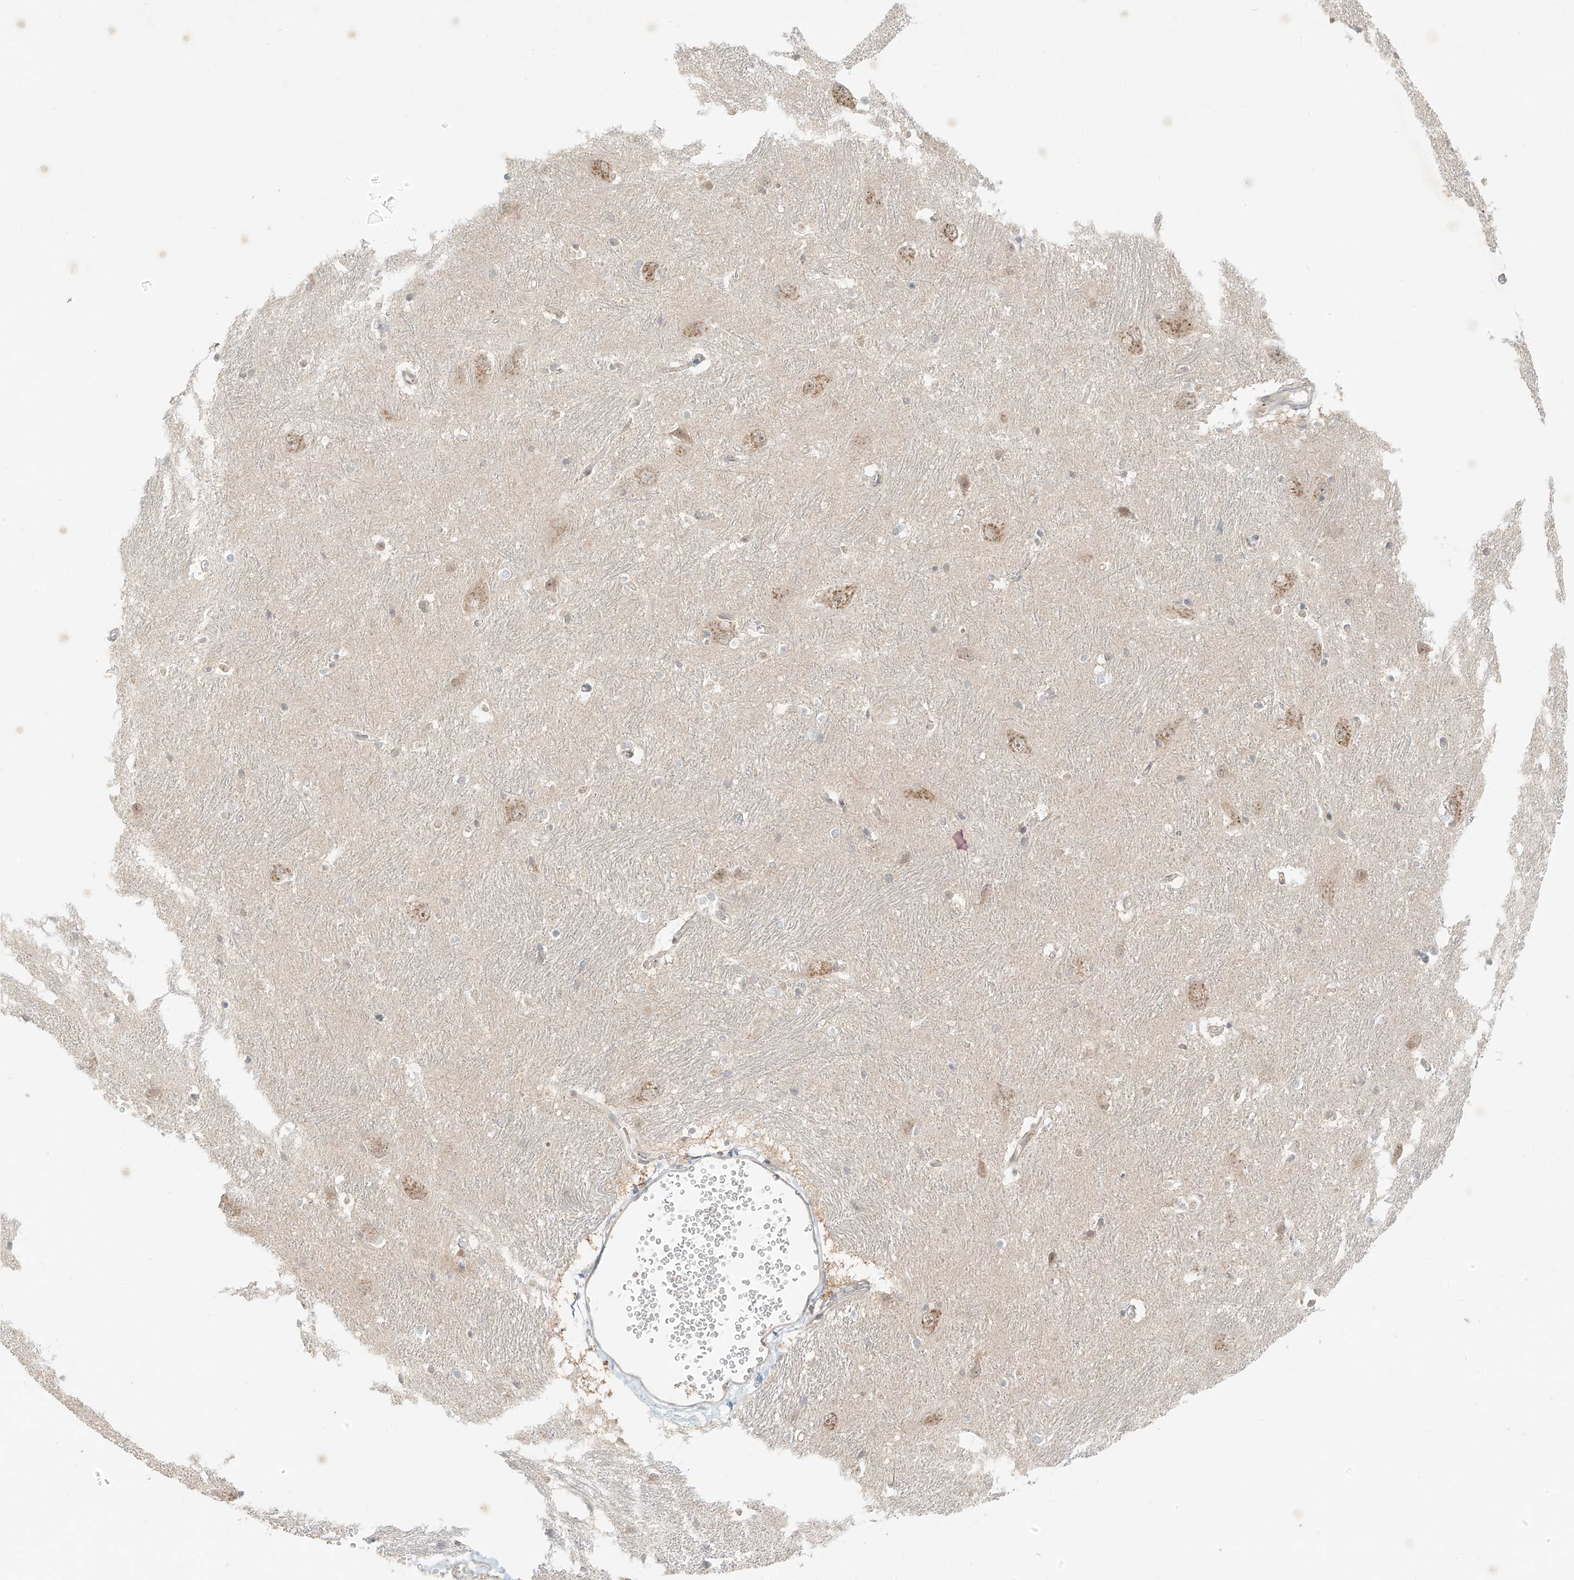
{"staining": {"intensity": "moderate", "quantity": "<25%", "location": "cytoplasmic/membranous,nuclear"}, "tissue": "caudate", "cell_type": "Glial cells", "image_type": "normal", "snomed": [{"axis": "morphology", "description": "Normal tissue, NOS"}, {"axis": "topography", "description": "Lateral ventricle wall"}], "caption": "Caudate stained with IHC demonstrates moderate cytoplasmic/membranous,nuclear expression in approximately <25% of glial cells.", "gene": "MIPEP", "patient": {"sex": "male", "age": 37}}